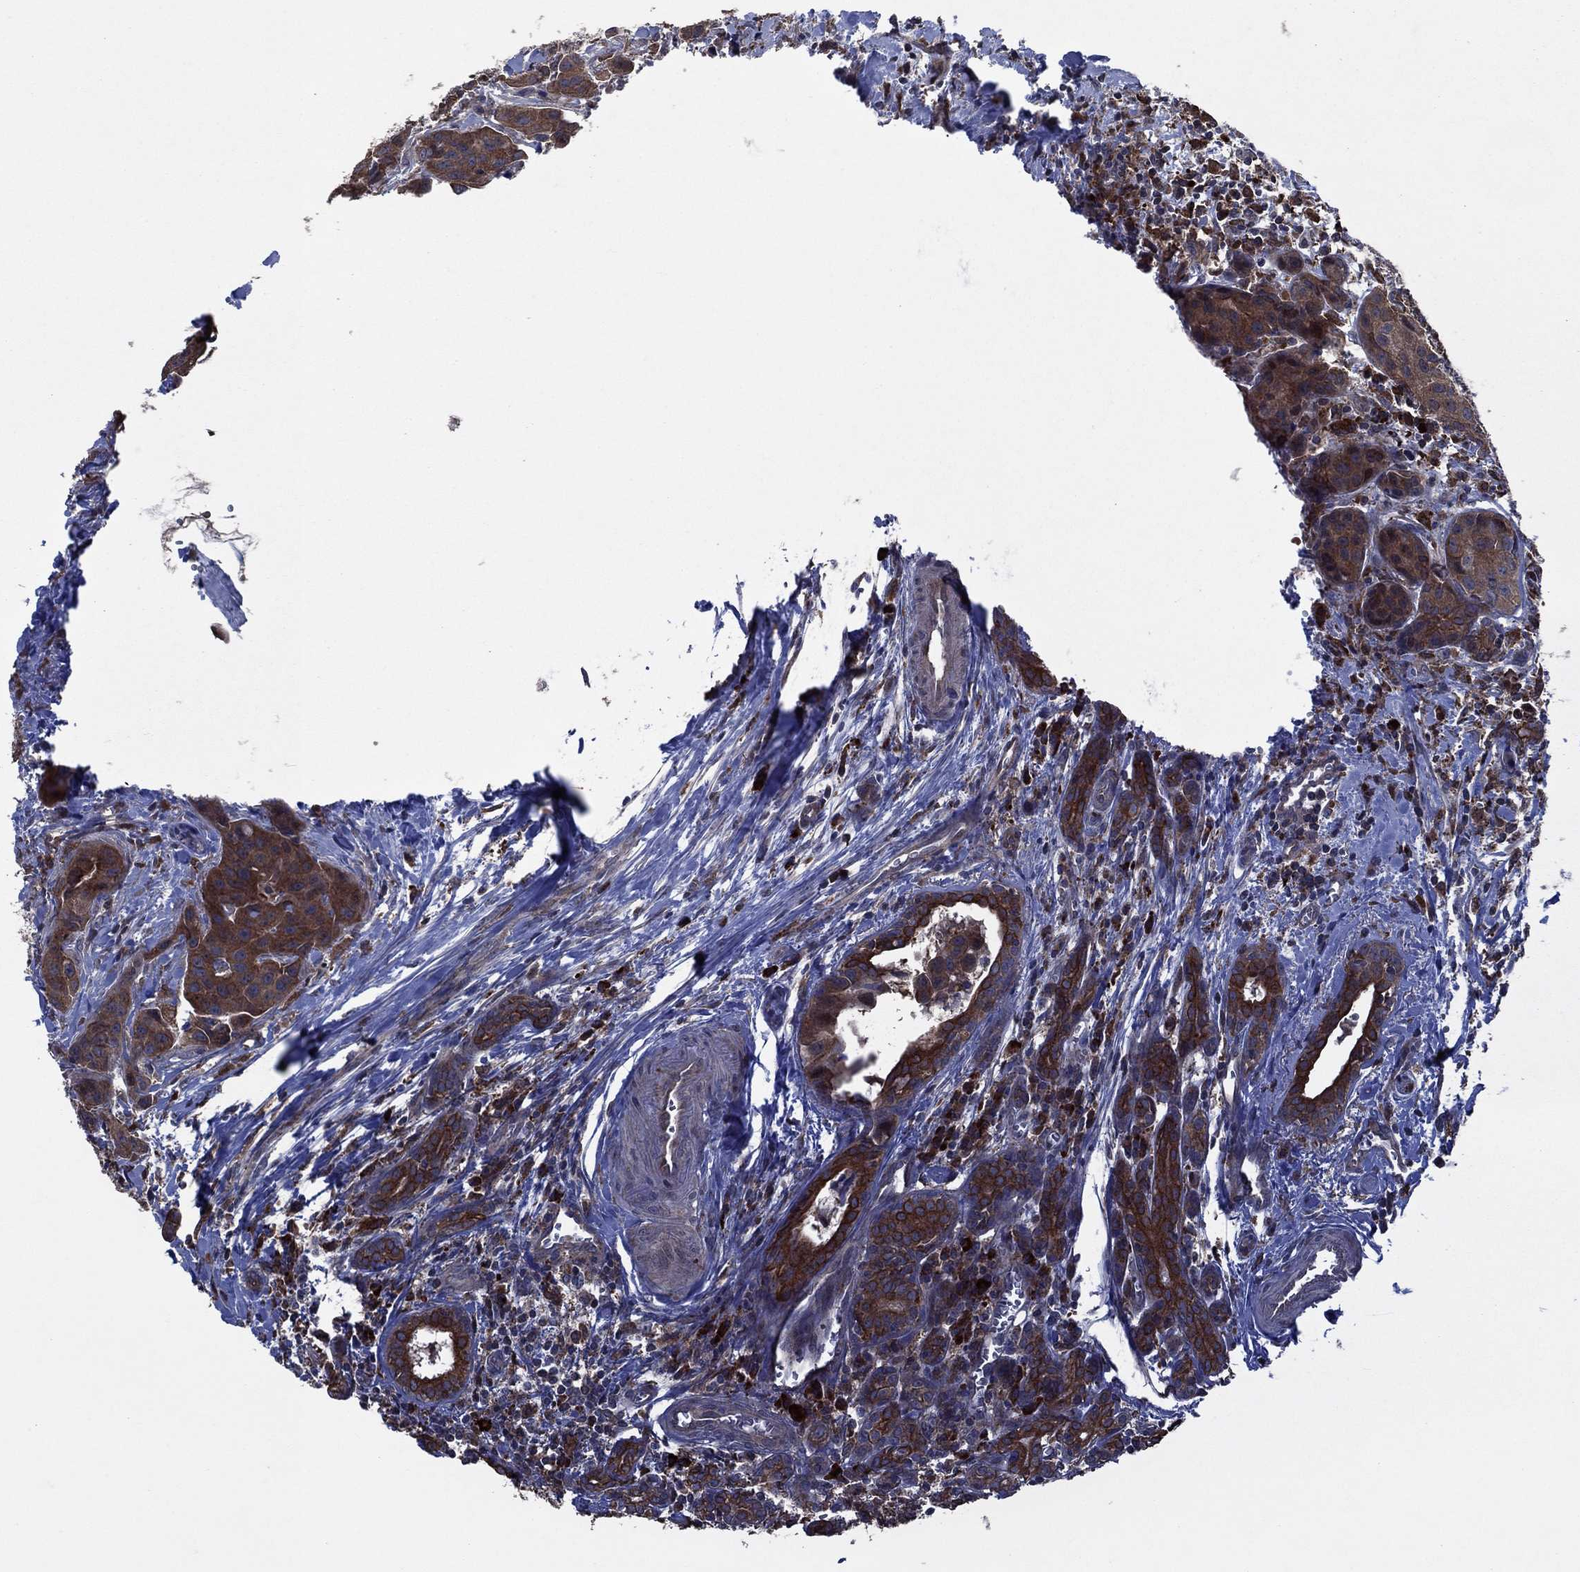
{"staining": {"intensity": "strong", "quantity": "25%-75%", "location": "cytoplasmic/membranous"}, "tissue": "head and neck cancer", "cell_type": "Tumor cells", "image_type": "cancer", "snomed": [{"axis": "morphology", "description": "Adenocarcinoma, NOS"}, {"axis": "topography", "description": "Head-Neck"}], "caption": "Protein expression analysis of human head and neck cancer (adenocarcinoma) reveals strong cytoplasmic/membranous positivity in about 25%-75% of tumor cells.", "gene": "MEA1", "patient": {"sex": "male", "age": 76}}